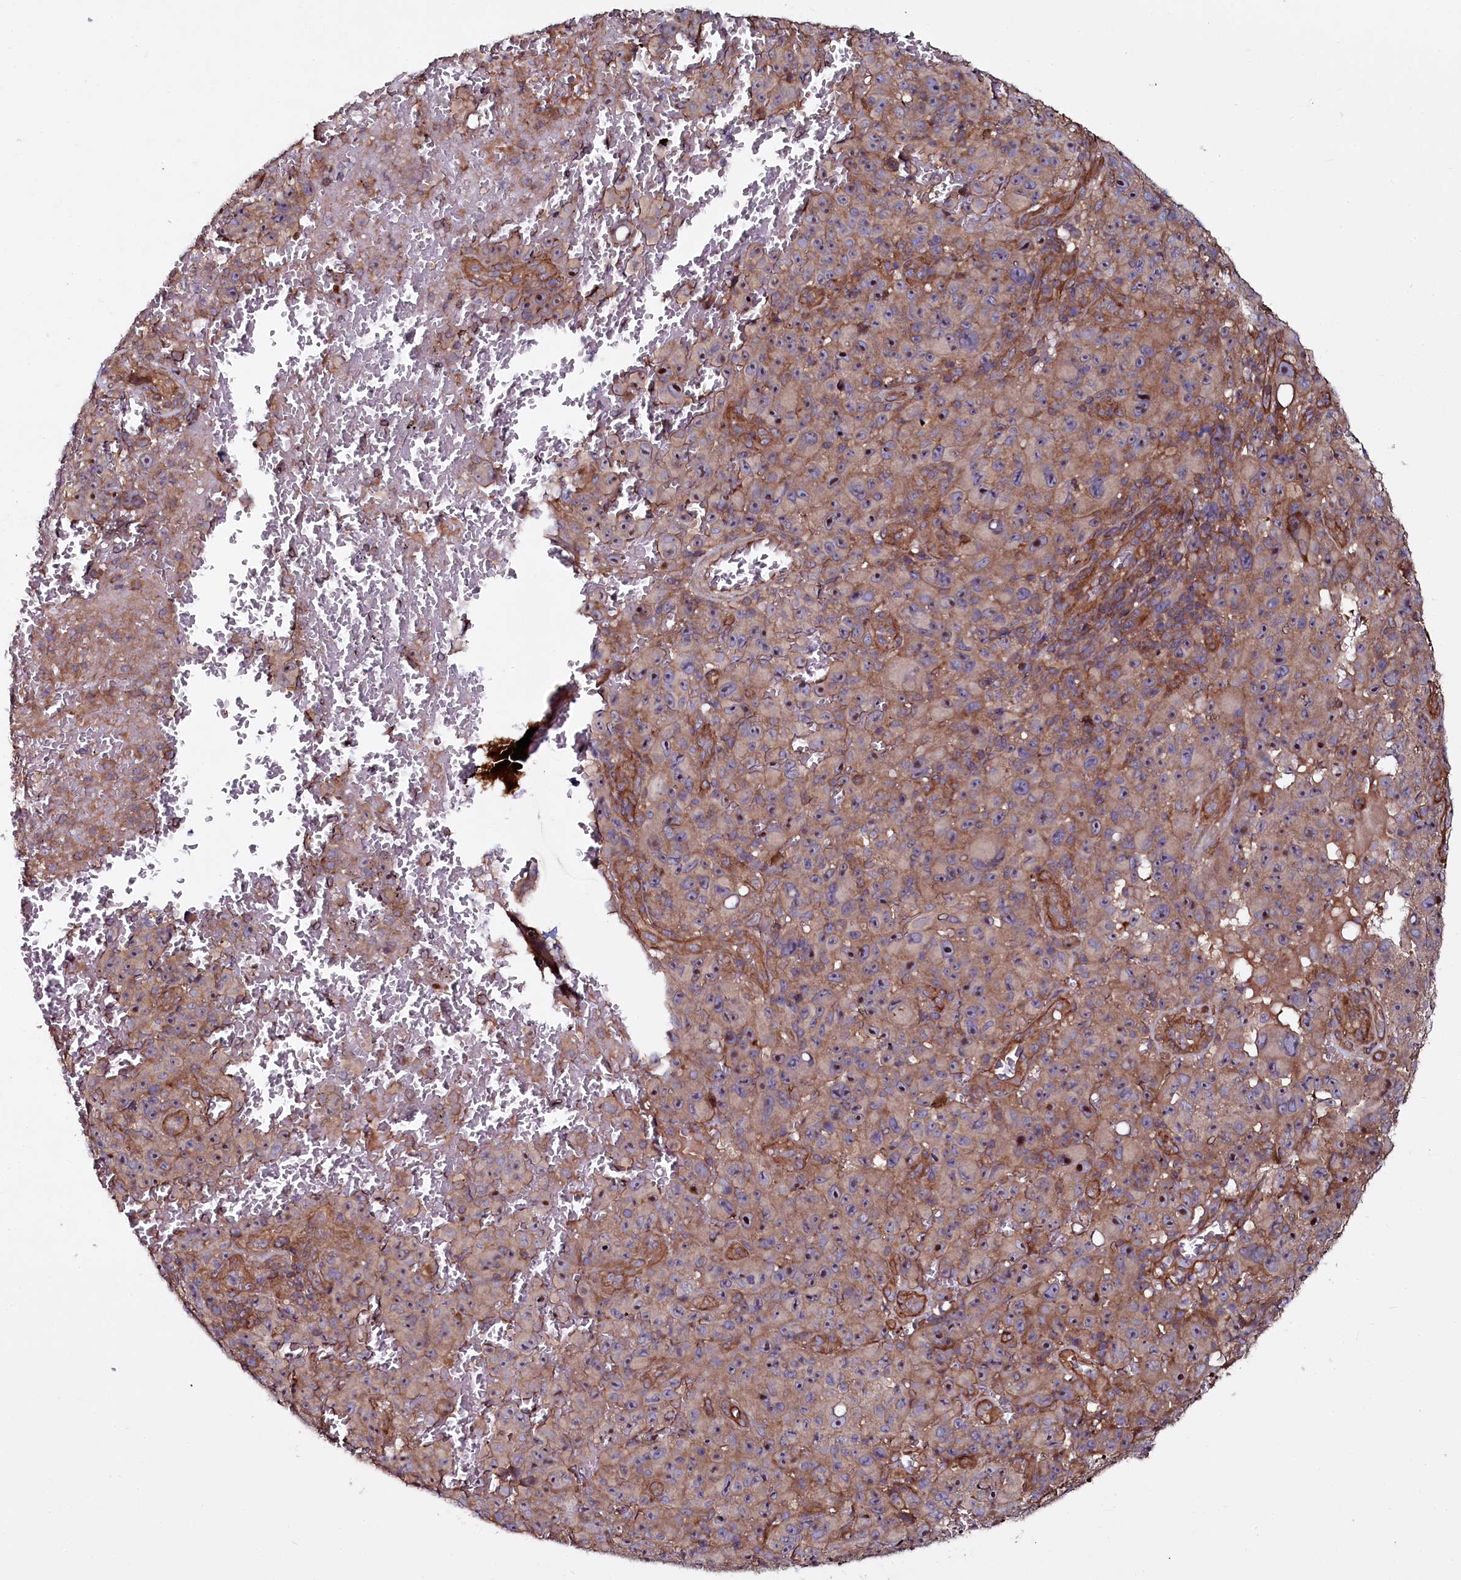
{"staining": {"intensity": "moderate", "quantity": ">75%", "location": "cytoplasmic/membranous"}, "tissue": "melanoma", "cell_type": "Tumor cells", "image_type": "cancer", "snomed": [{"axis": "morphology", "description": "Malignant melanoma, NOS"}, {"axis": "topography", "description": "Skin"}], "caption": "A brown stain highlights moderate cytoplasmic/membranous positivity of a protein in melanoma tumor cells.", "gene": "USPL1", "patient": {"sex": "female", "age": 82}}